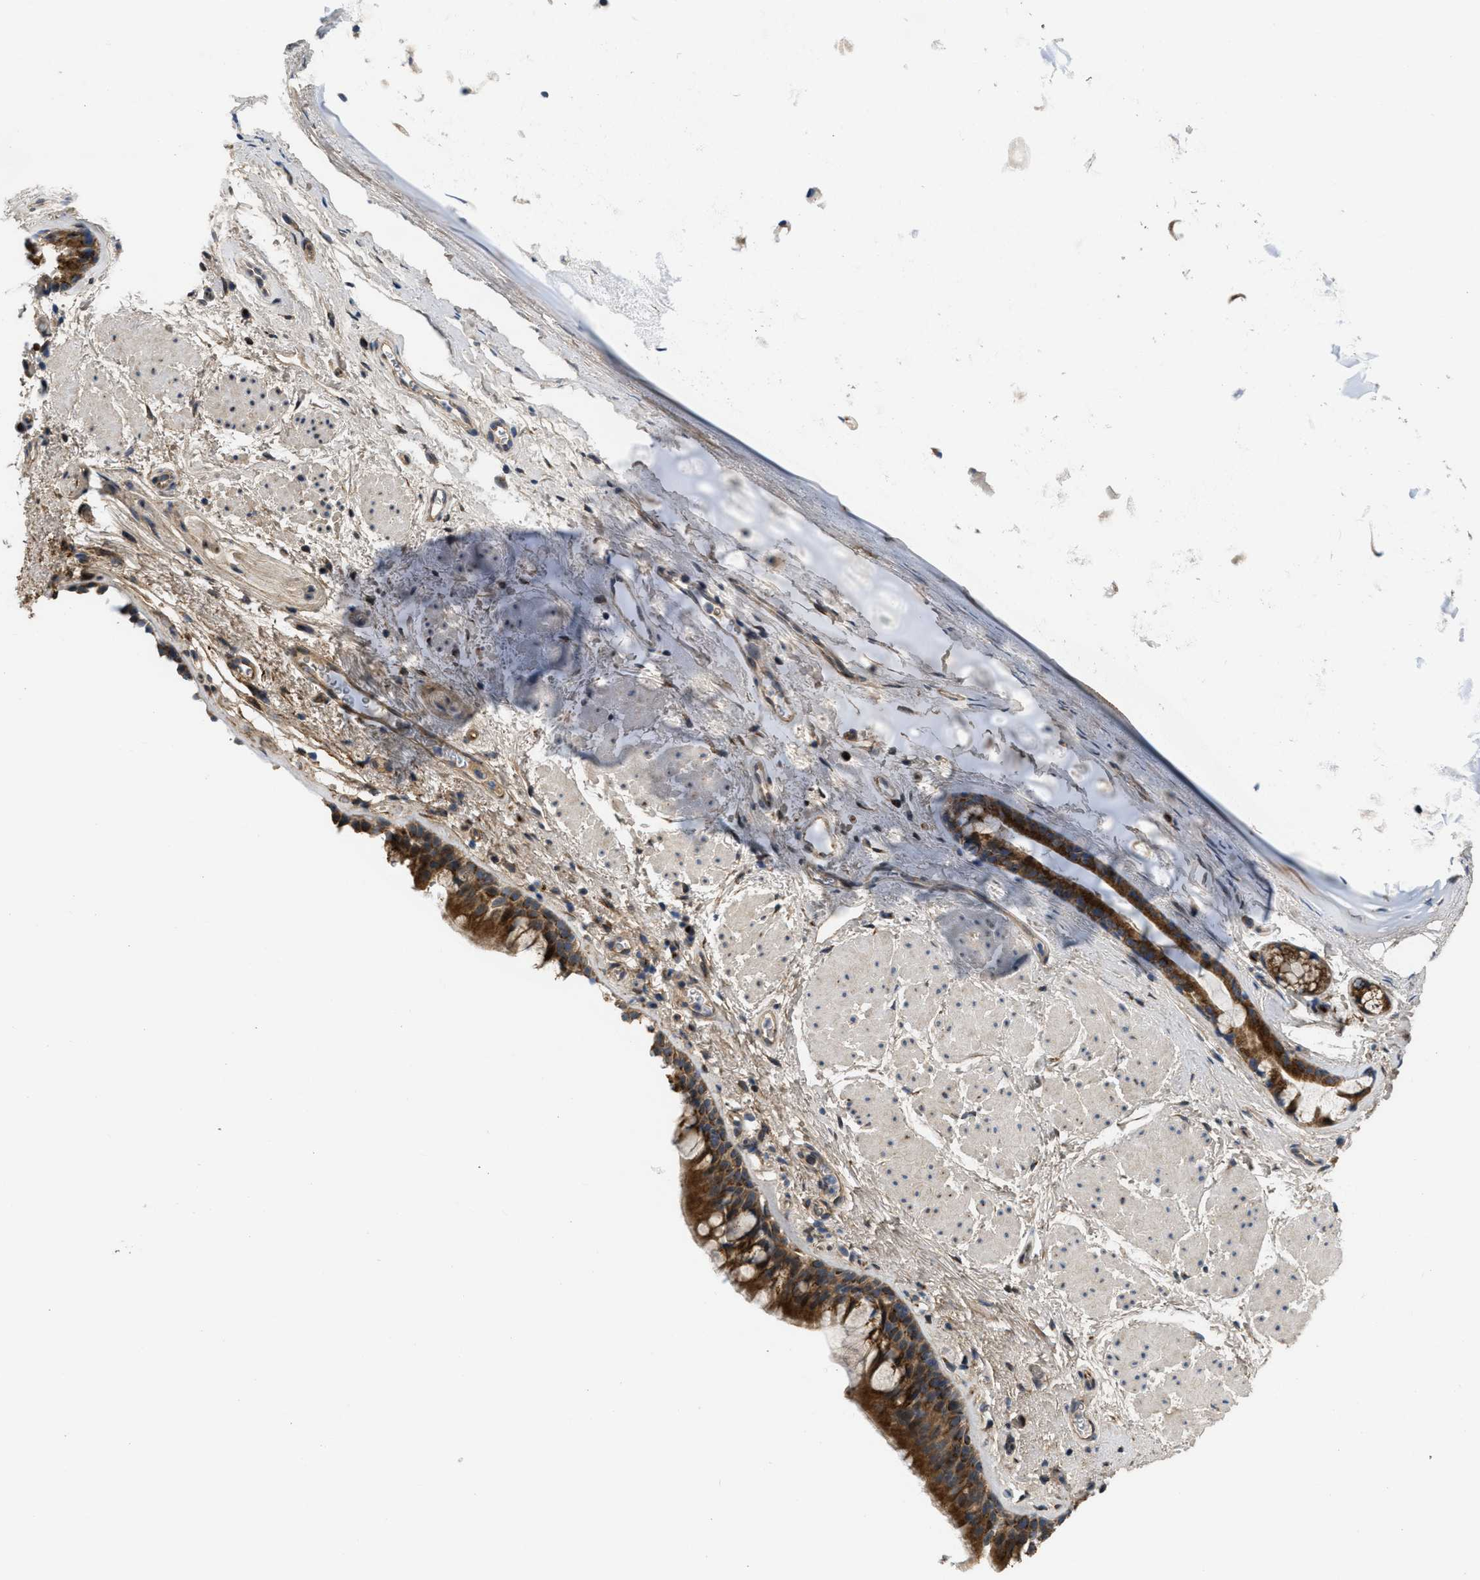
{"staining": {"intensity": "strong", "quantity": ">75%", "location": "cytoplasmic/membranous"}, "tissue": "bronchus", "cell_type": "Respiratory epithelial cells", "image_type": "normal", "snomed": [{"axis": "morphology", "description": "Normal tissue, NOS"}, {"axis": "topography", "description": "Cartilage tissue"}, {"axis": "topography", "description": "Bronchus"}], "caption": "This is a photomicrograph of immunohistochemistry staining of normal bronchus, which shows strong expression in the cytoplasmic/membranous of respiratory epithelial cells.", "gene": "ZNF70", "patient": {"sex": "female", "age": 53}}